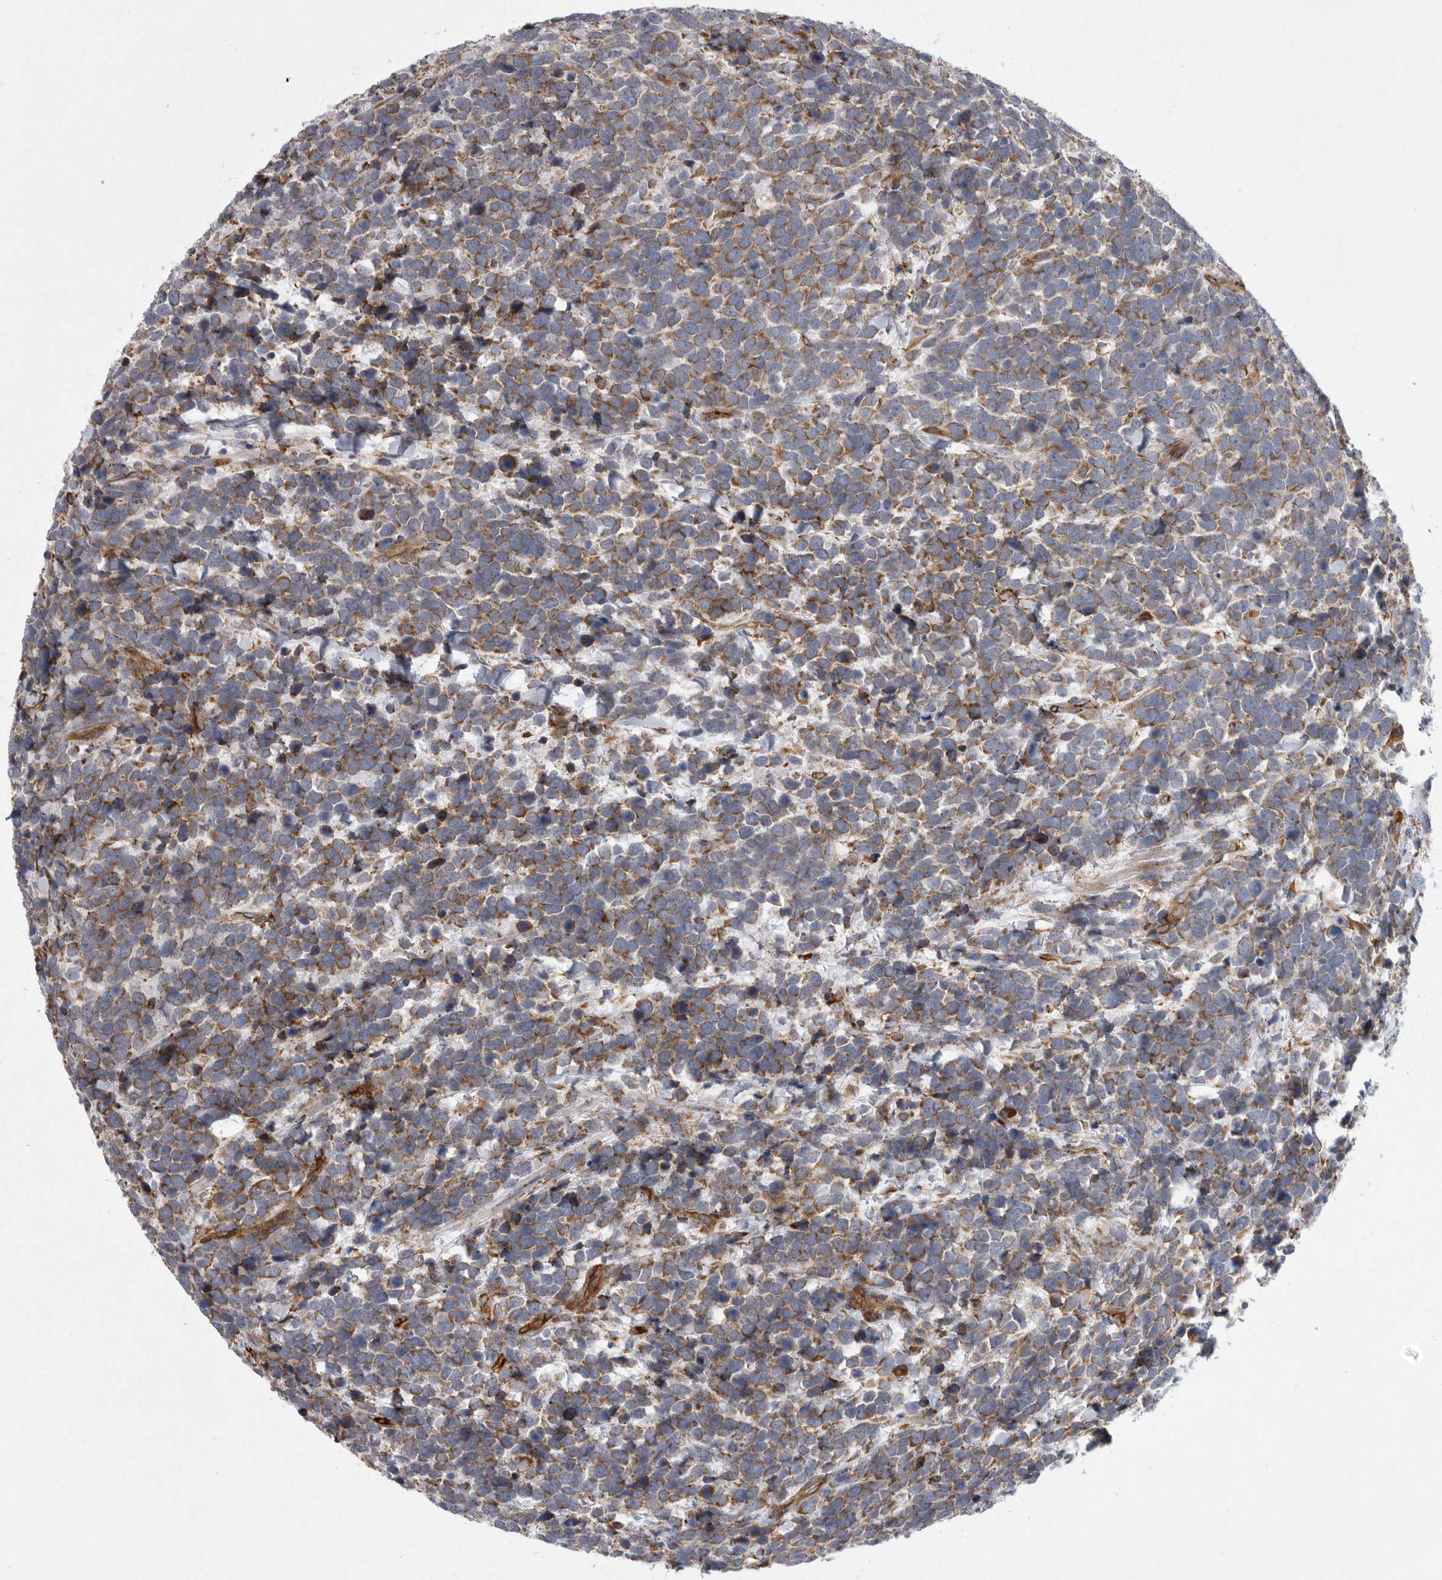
{"staining": {"intensity": "moderate", "quantity": ">75%", "location": "cytoplasmic/membranous"}, "tissue": "urothelial cancer", "cell_type": "Tumor cells", "image_type": "cancer", "snomed": [{"axis": "morphology", "description": "Urothelial carcinoma, High grade"}, {"axis": "topography", "description": "Urinary bladder"}], "caption": "Immunohistochemistry staining of urothelial cancer, which demonstrates medium levels of moderate cytoplasmic/membranous staining in approximately >75% of tumor cells indicating moderate cytoplasmic/membranous protein expression. The staining was performed using DAB (3,3'-diaminobenzidine) (brown) for protein detection and nuclei were counterstained in hematoxylin (blue).", "gene": "MINPP1", "patient": {"sex": "female", "age": 82}}